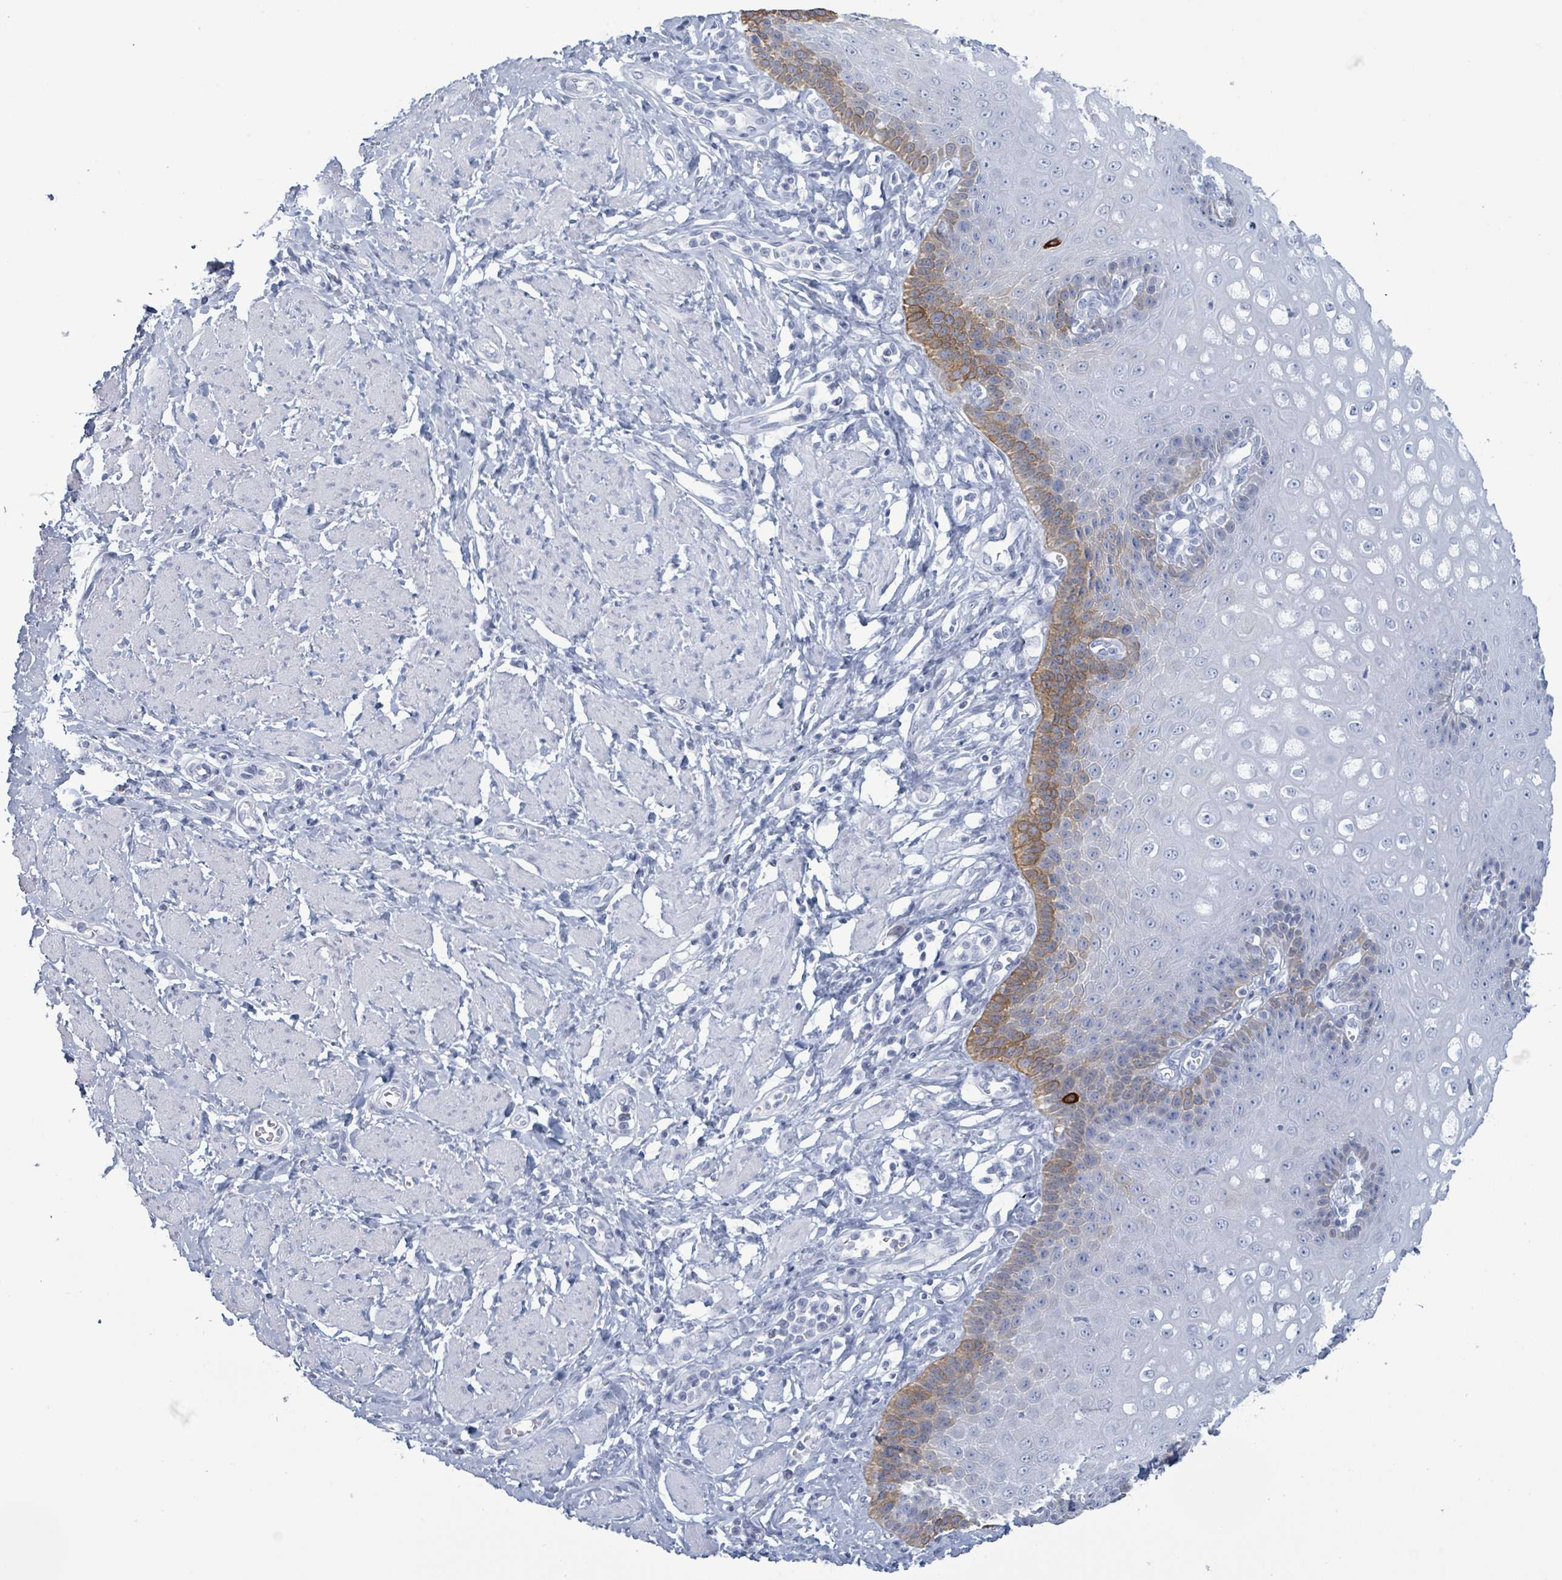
{"staining": {"intensity": "moderate", "quantity": "<25%", "location": "cytoplasmic/membranous"}, "tissue": "esophagus", "cell_type": "Squamous epithelial cells", "image_type": "normal", "snomed": [{"axis": "morphology", "description": "Normal tissue, NOS"}, {"axis": "topography", "description": "Esophagus"}], "caption": "Immunohistochemistry (IHC) image of benign esophagus: esophagus stained using immunohistochemistry (IHC) demonstrates low levels of moderate protein expression localized specifically in the cytoplasmic/membranous of squamous epithelial cells, appearing as a cytoplasmic/membranous brown color.", "gene": "KRT8", "patient": {"sex": "male", "age": 67}}